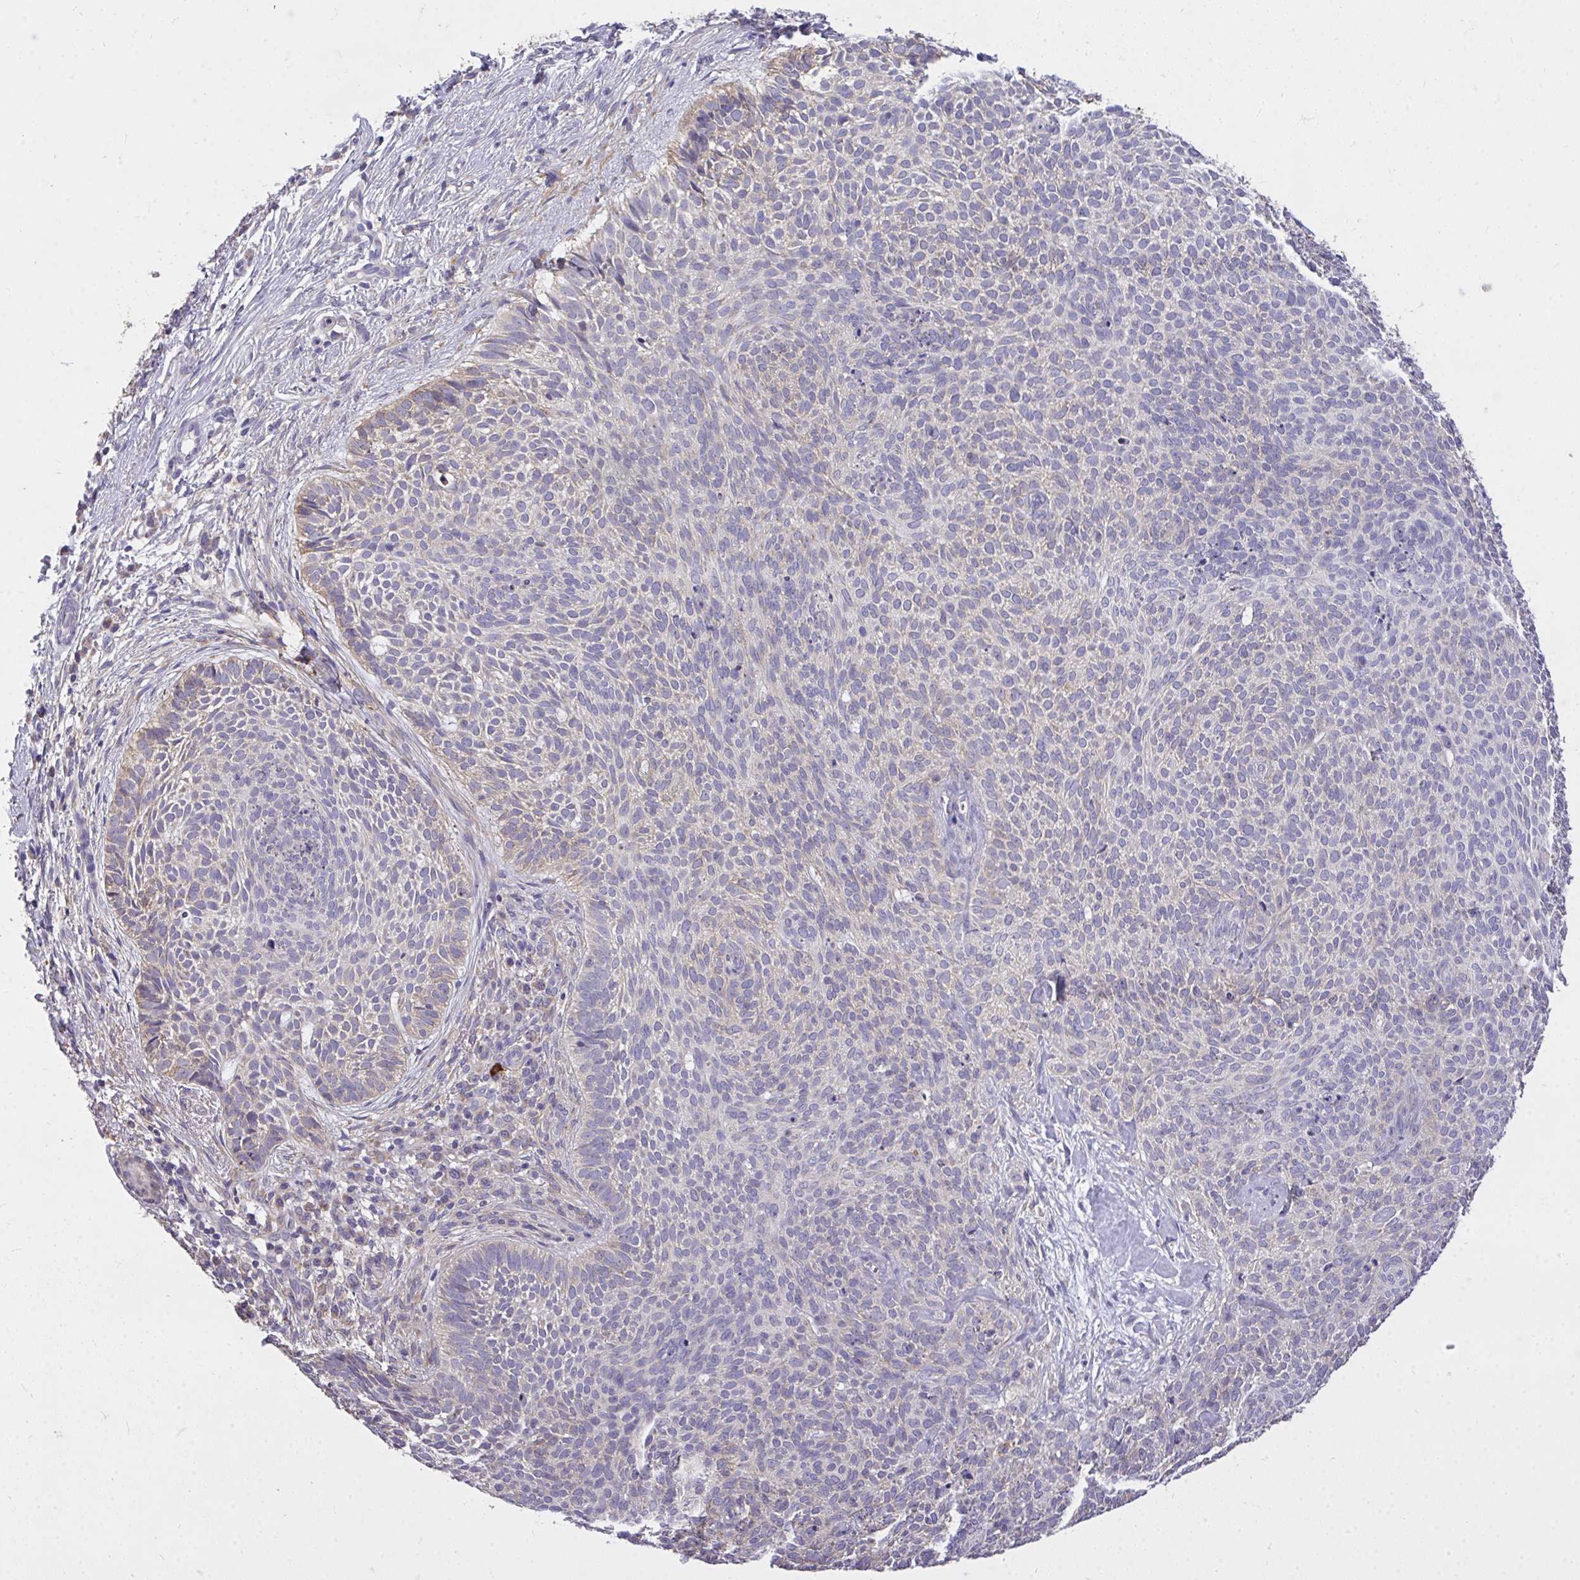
{"staining": {"intensity": "weak", "quantity": "<25%", "location": "cytoplasmic/membranous"}, "tissue": "skin cancer", "cell_type": "Tumor cells", "image_type": "cancer", "snomed": [{"axis": "morphology", "description": "Basal cell carcinoma"}, {"axis": "topography", "description": "Skin"}, {"axis": "topography", "description": "Skin of face"}], "caption": "Image shows no significant protein staining in tumor cells of skin basal cell carcinoma. (DAB (3,3'-diaminobenzidine) immunohistochemistry (IHC) with hematoxylin counter stain).", "gene": "MPC2", "patient": {"sex": "female", "age": 82}}